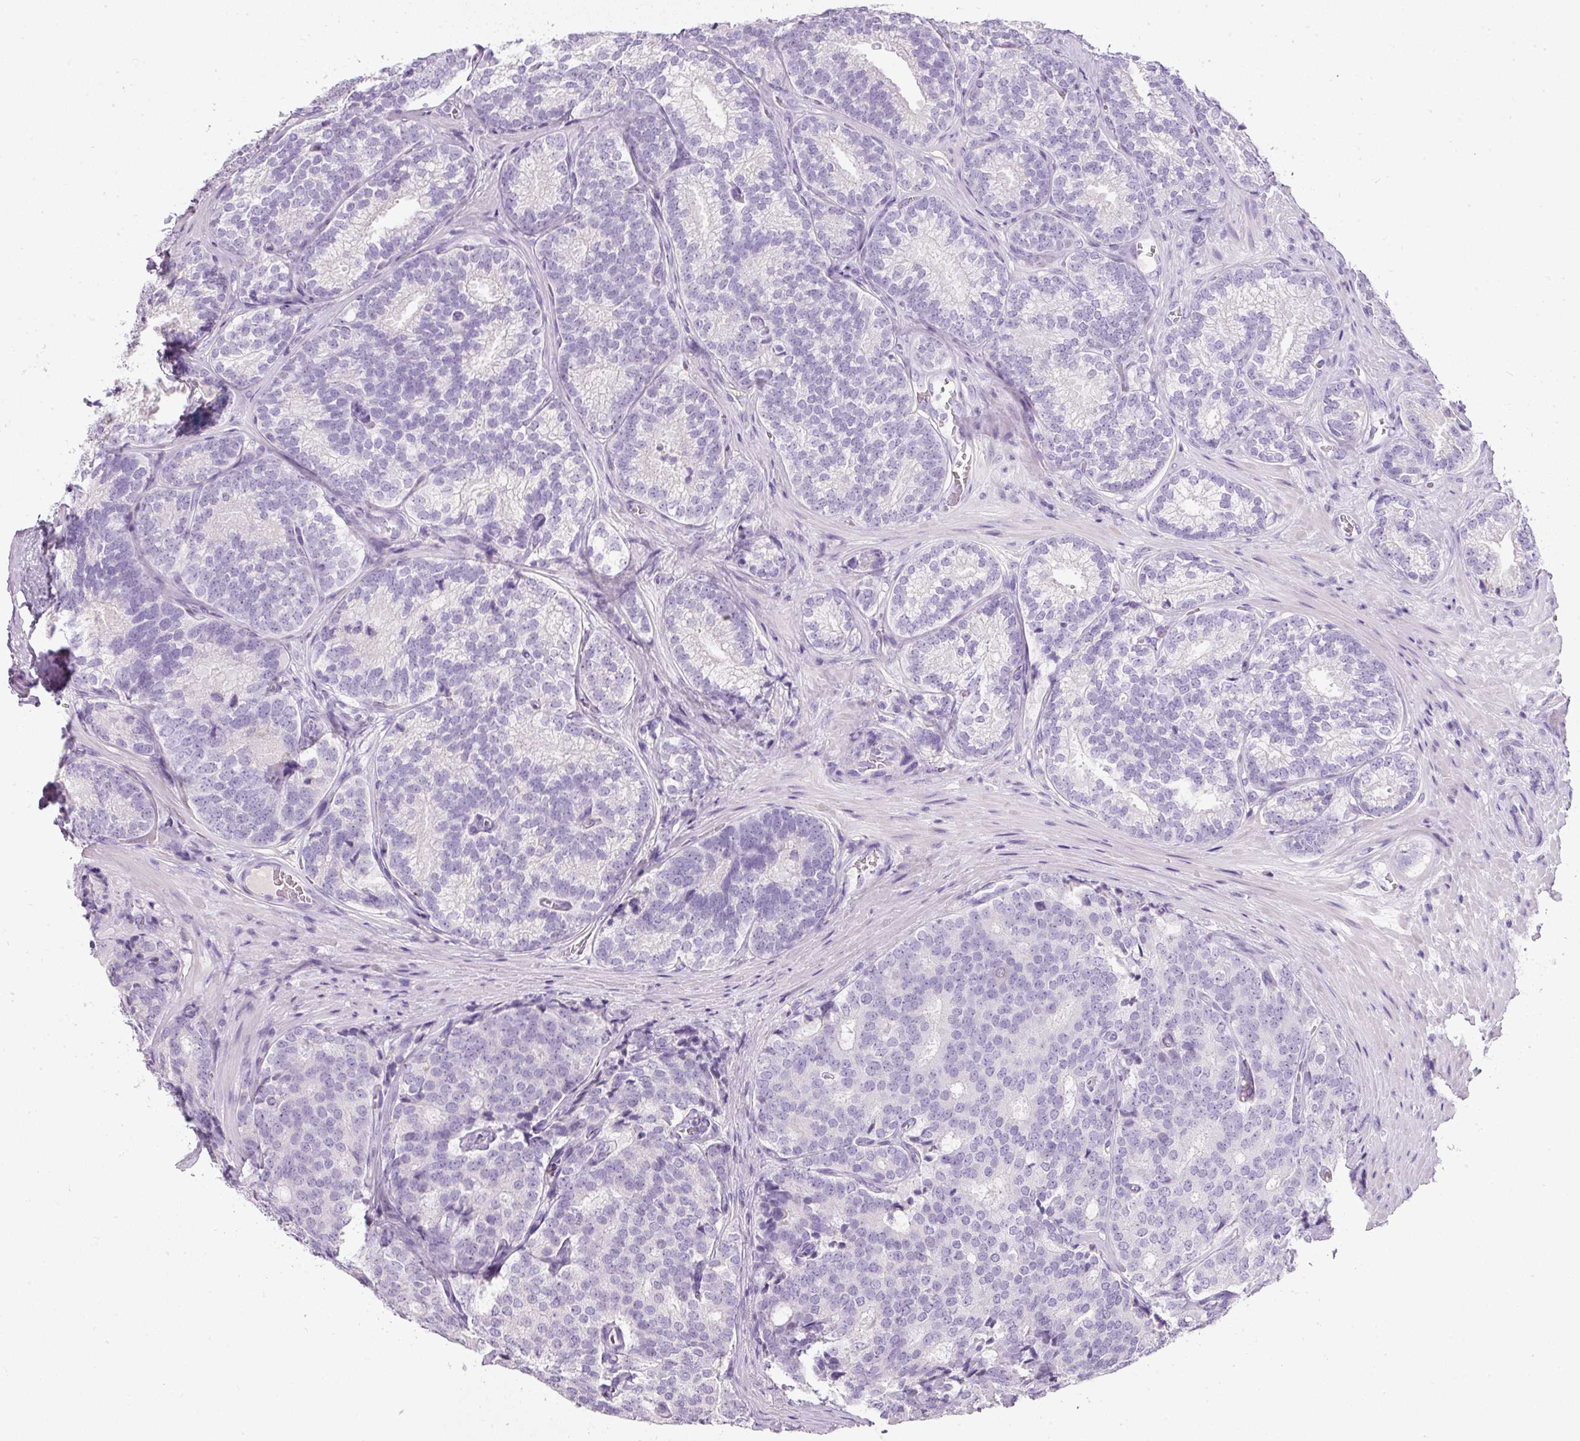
{"staining": {"intensity": "negative", "quantity": "none", "location": "none"}, "tissue": "prostate cancer", "cell_type": "Tumor cells", "image_type": "cancer", "snomed": [{"axis": "morphology", "description": "Adenocarcinoma, High grade"}, {"axis": "topography", "description": "Prostate"}], "caption": "Tumor cells show no significant protein positivity in prostate cancer.", "gene": "DNM1", "patient": {"sex": "male", "age": 63}}